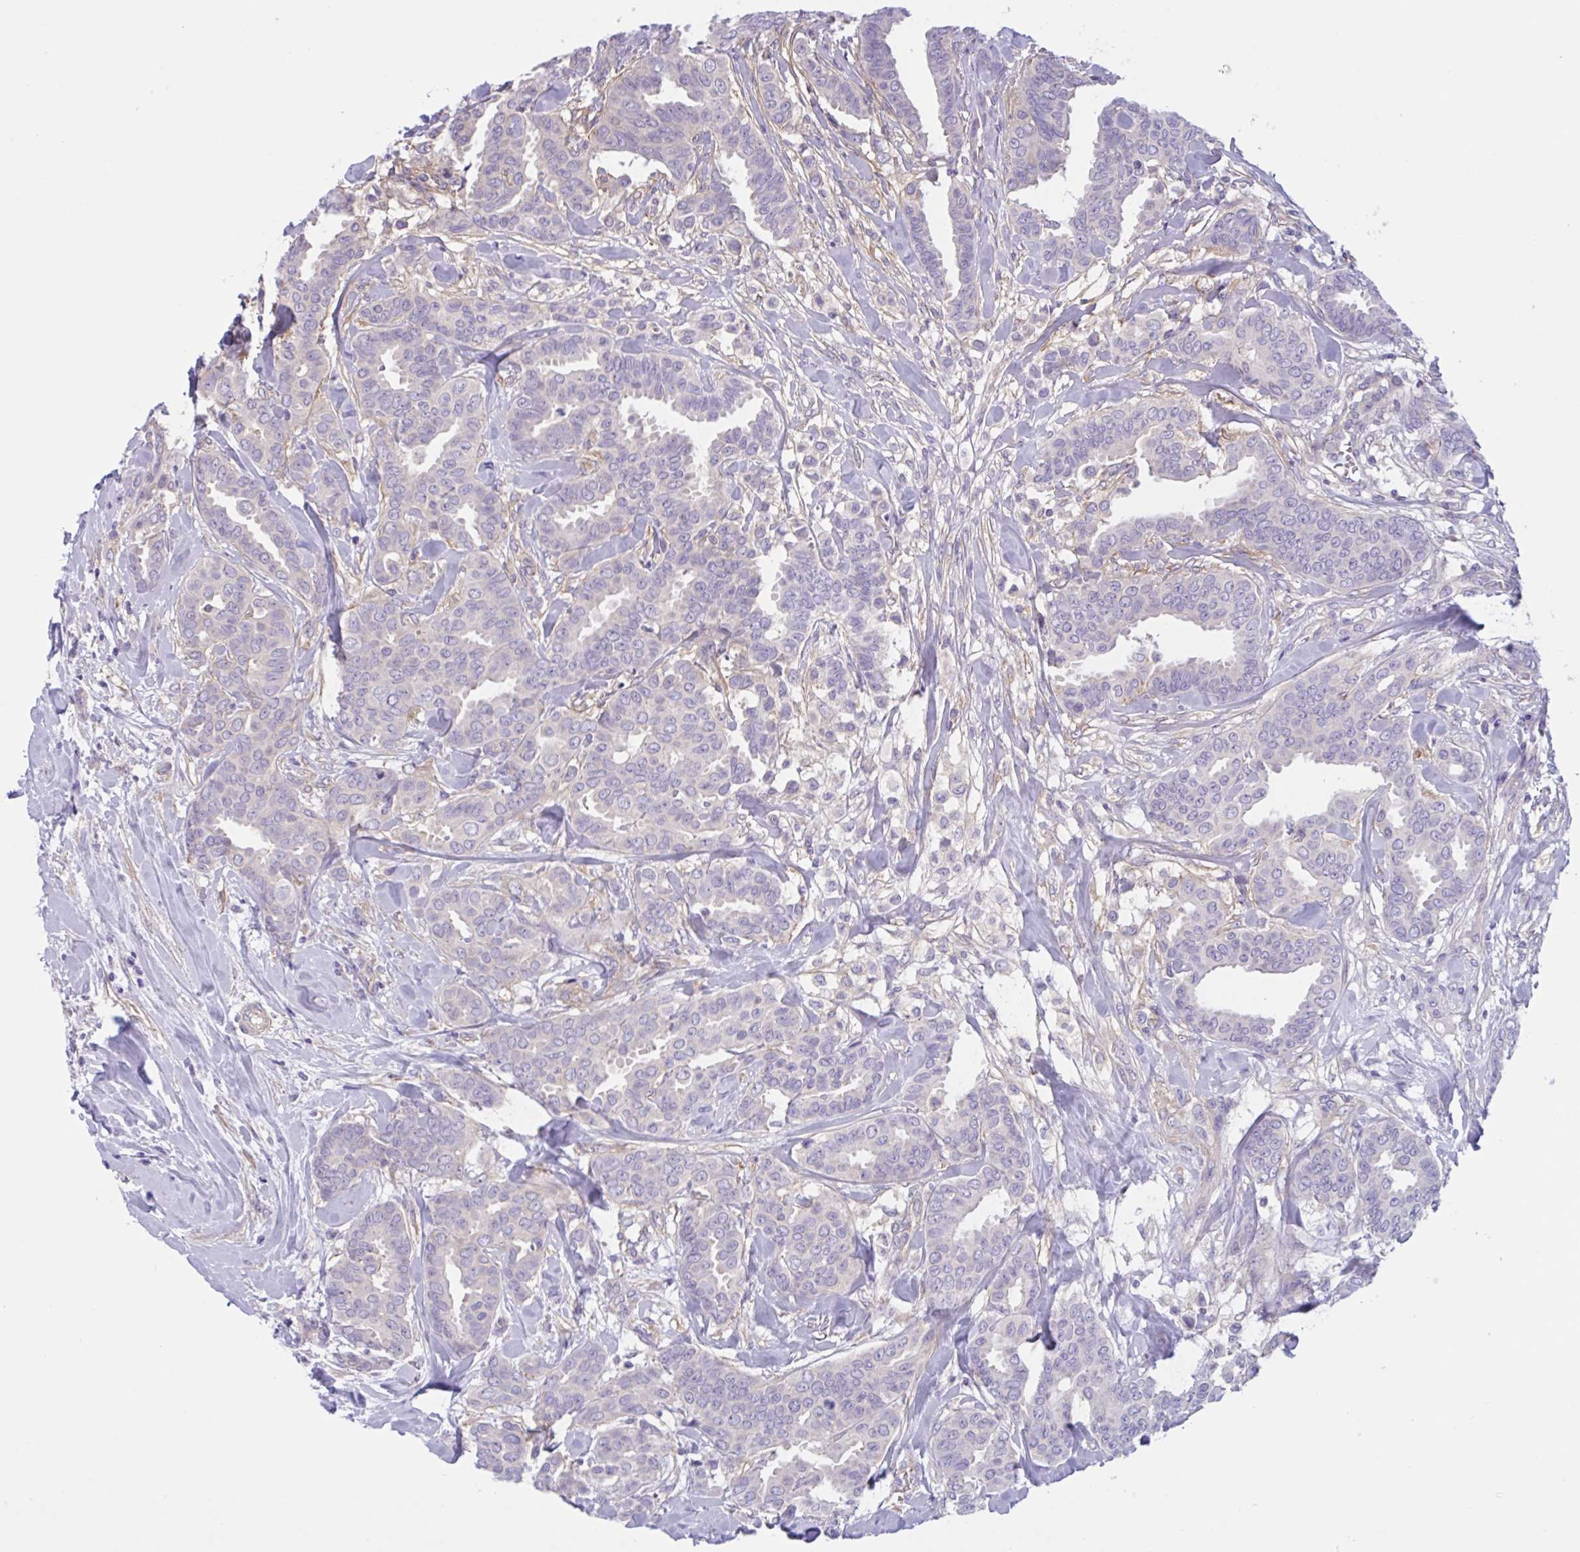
{"staining": {"intensity": "negative", "quantity": "none", "location": "none"}, "tissue": "breast cancer", "cell_type": "Tumor cells", "image_type": "cancer", "snomed": [{"axis": "morphology", "description": "Duct carcinoma"}, {"axis": "topography", "description": "Breast"}], "caption": "Immunohistochemistry (IHC) of breast cancer demonstrates no expression in tumor cells.", "gene": "WNT9B", "patient": {"sex": "female", "age": 45}}